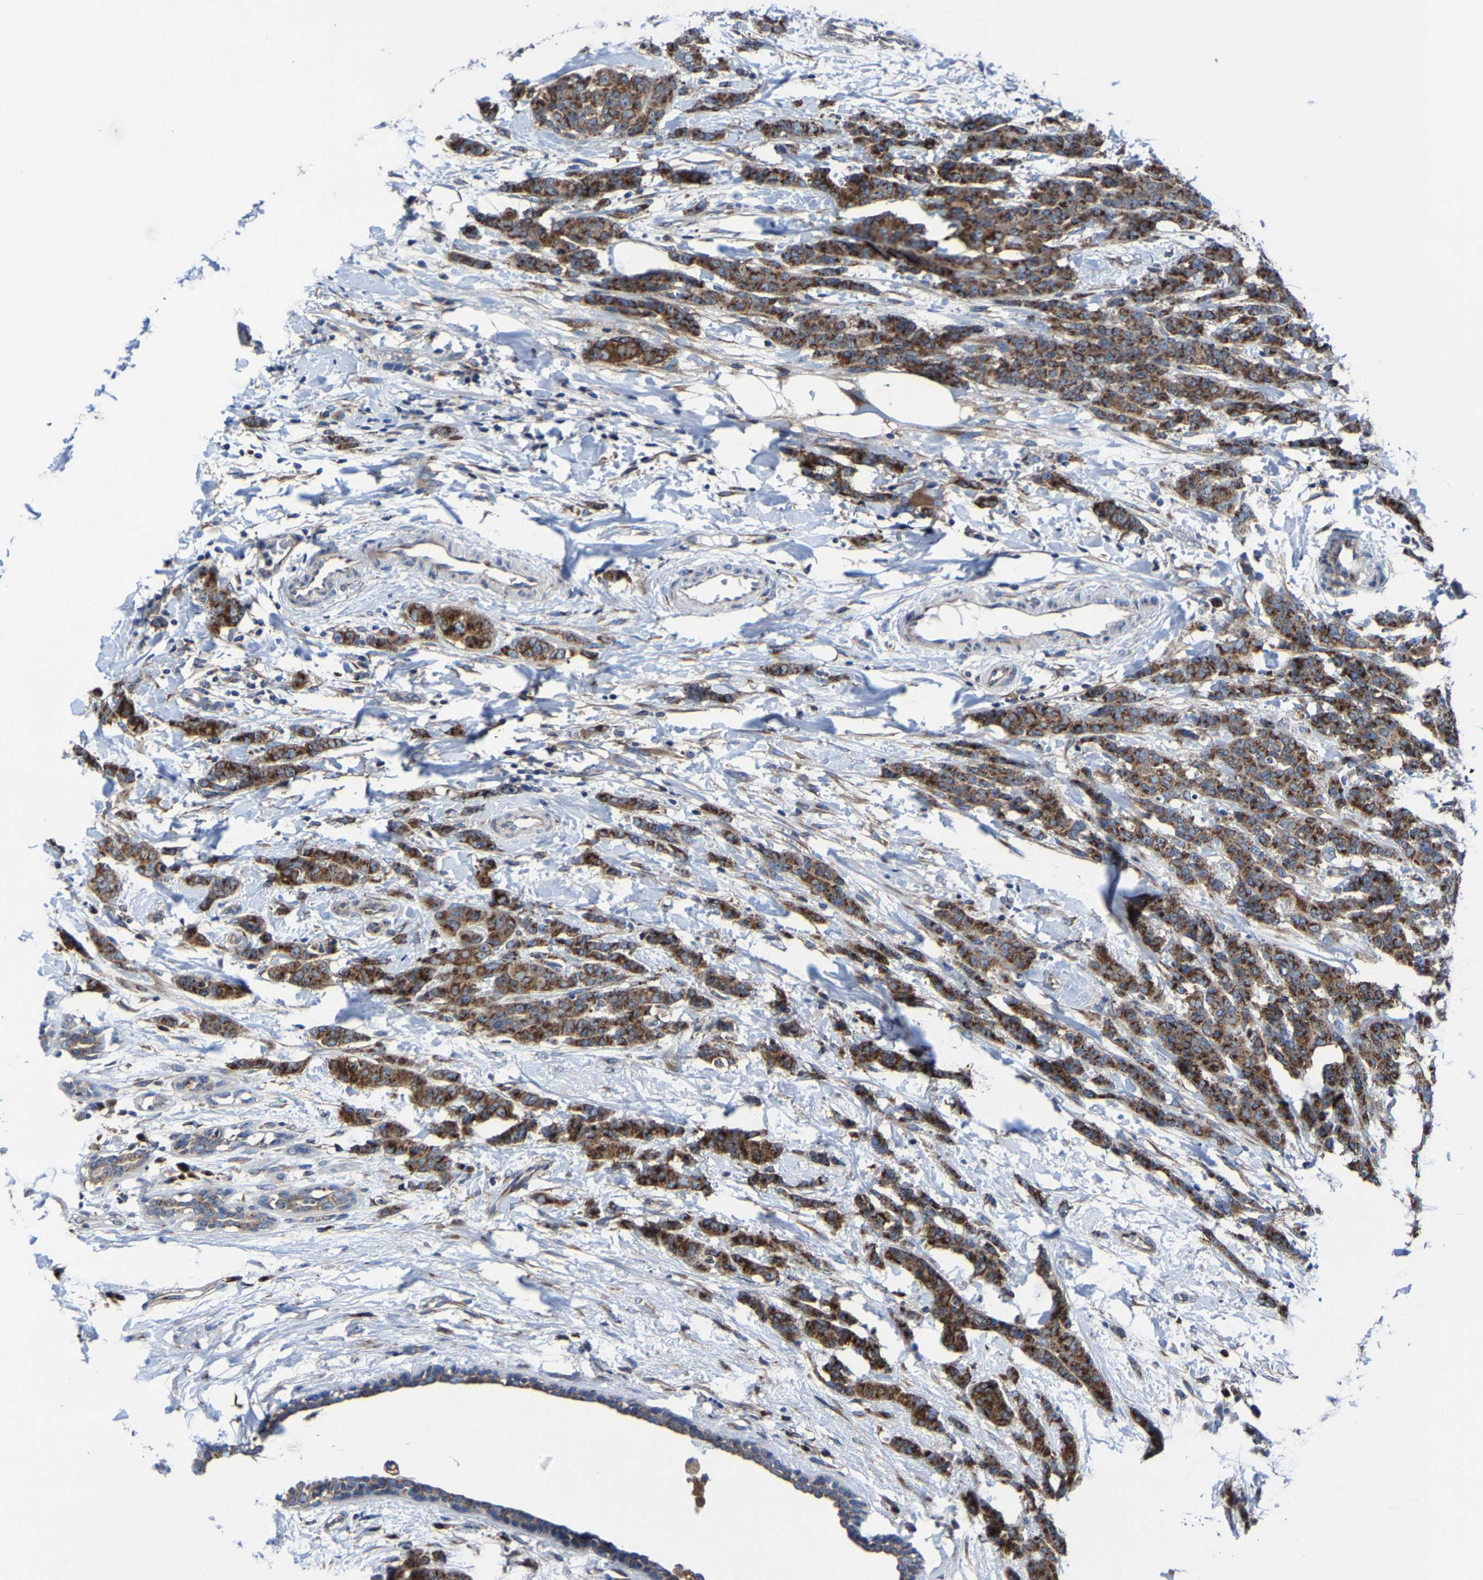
{"staining": {"intensity": "strong", "quantity": "25%-75%", "location": "cytoplasmic/membranous"}, "tissue": "breast cancer", "cell_type": "Tumor cells", "image_type": "cancer", "snomed": [{"axis": "morphology", "description": "Normal tissue, NOS"}, {"axis": "morphology", "description": "Duct carcinoma"}, {"axis": "topography", "description": "Breast"}], "caption": "Immunohistochemical staining of infiltrating ductal carcinoma (breast) reveals high levels of strong cytoplasmic/membranous expression in approximately 25%-75% of tumor cells.", "gene": "EBAG9", "patient": {"sex": "female", "age": 40}}